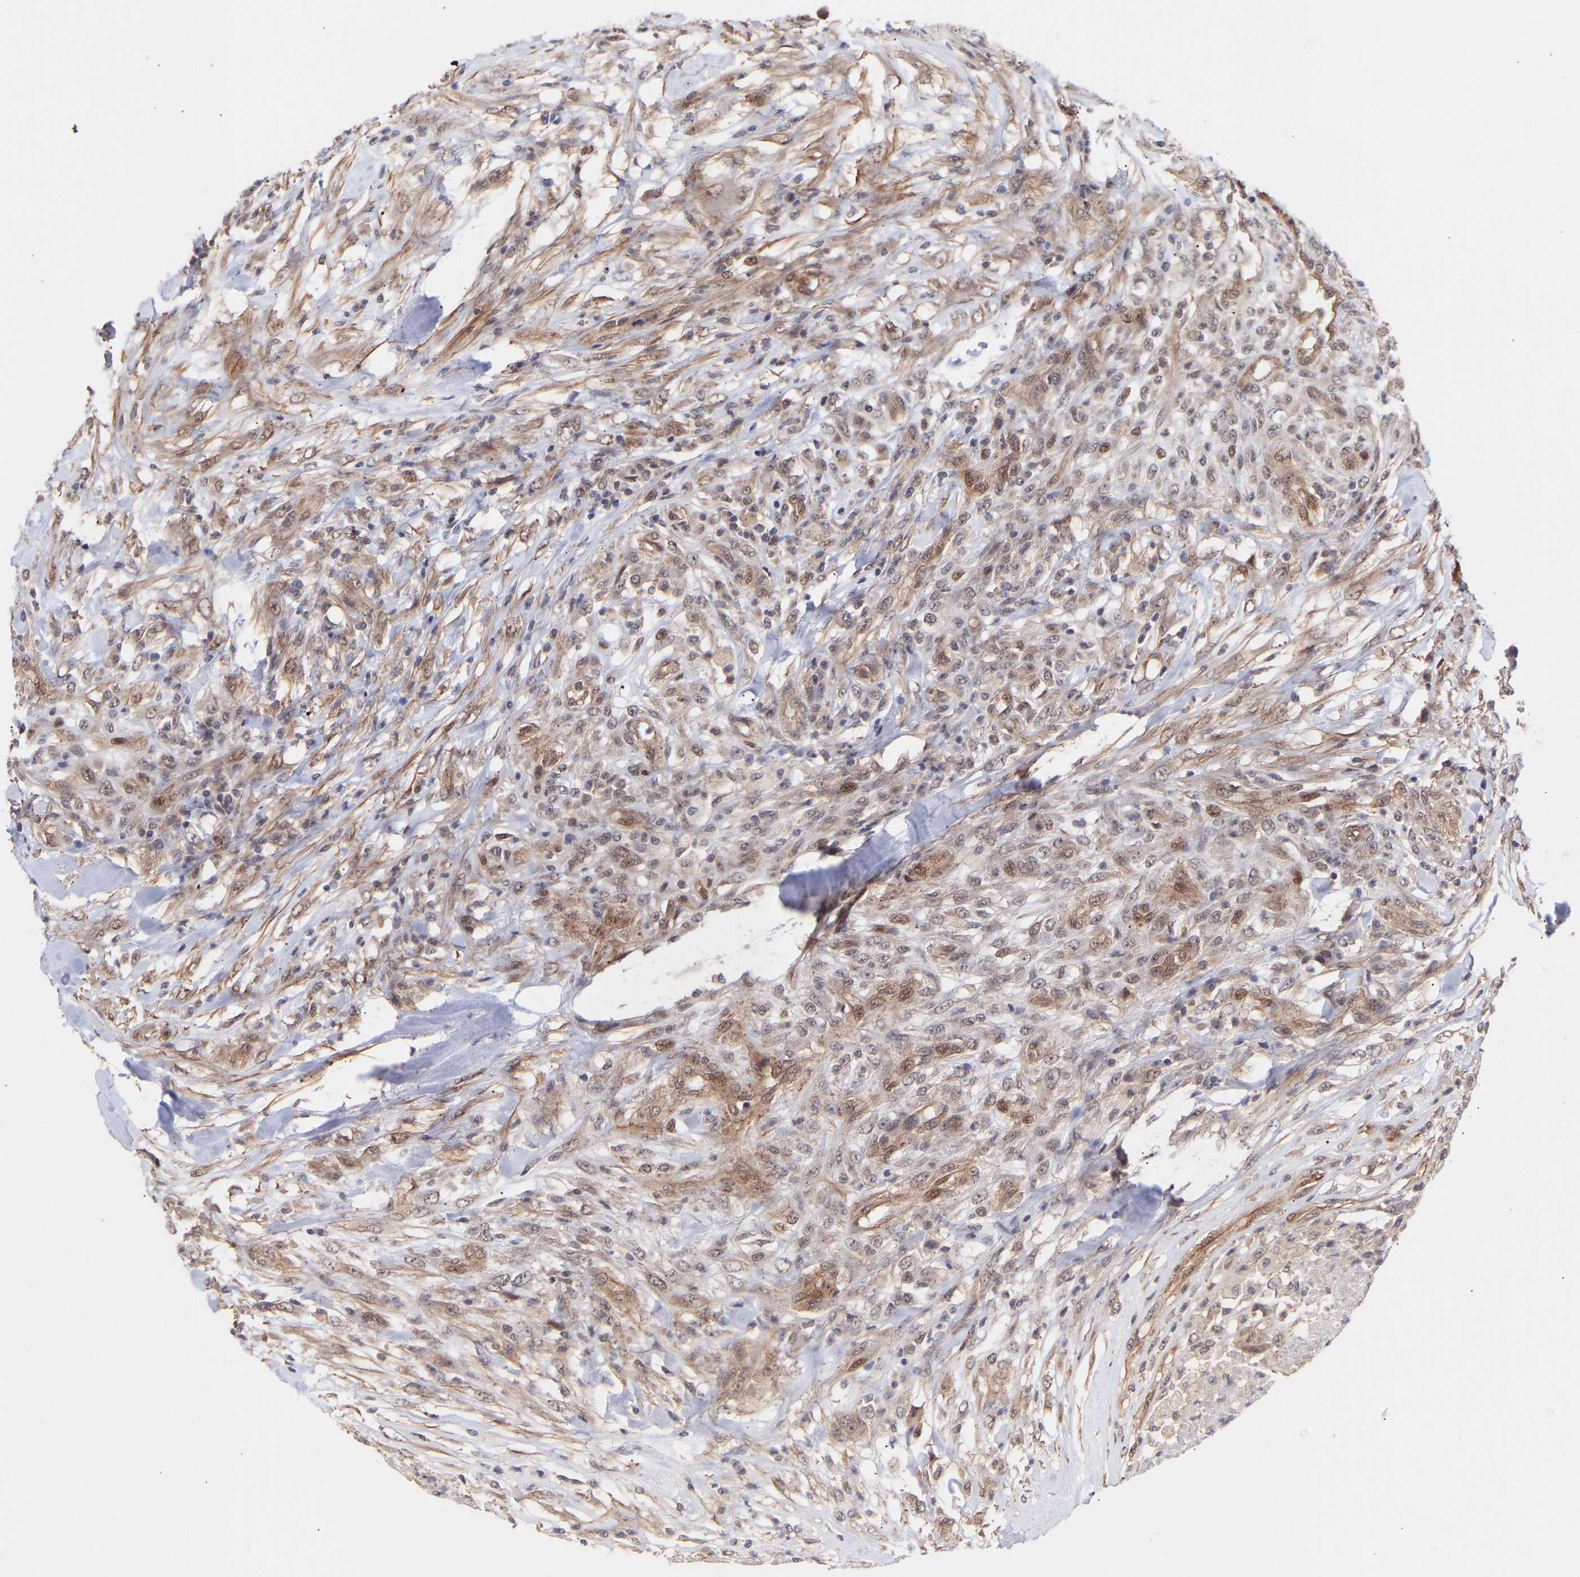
{"staining": {"intensity": "weak", "quantity": "25%-75%", "location": "cytoplasmic/membranous,nuclear"}, "tissue": "testis cancer", "cell_type": "Tumor cells", "image_type": "cancer", "snomed": [{"axis": "morphology", "description": "Seminoma, NOS"}, {"axis": "topography", "description": "Testis"}], "caption": "Testis cancer (seminoma) stained for a protein (brown) reveals weak cytoplasmic/membranous and nuclear positive staining in approximately 25%-75% of tumor cells.", "gene": "PDLIM5", "patient": {"sex": "male", "age": 59}}